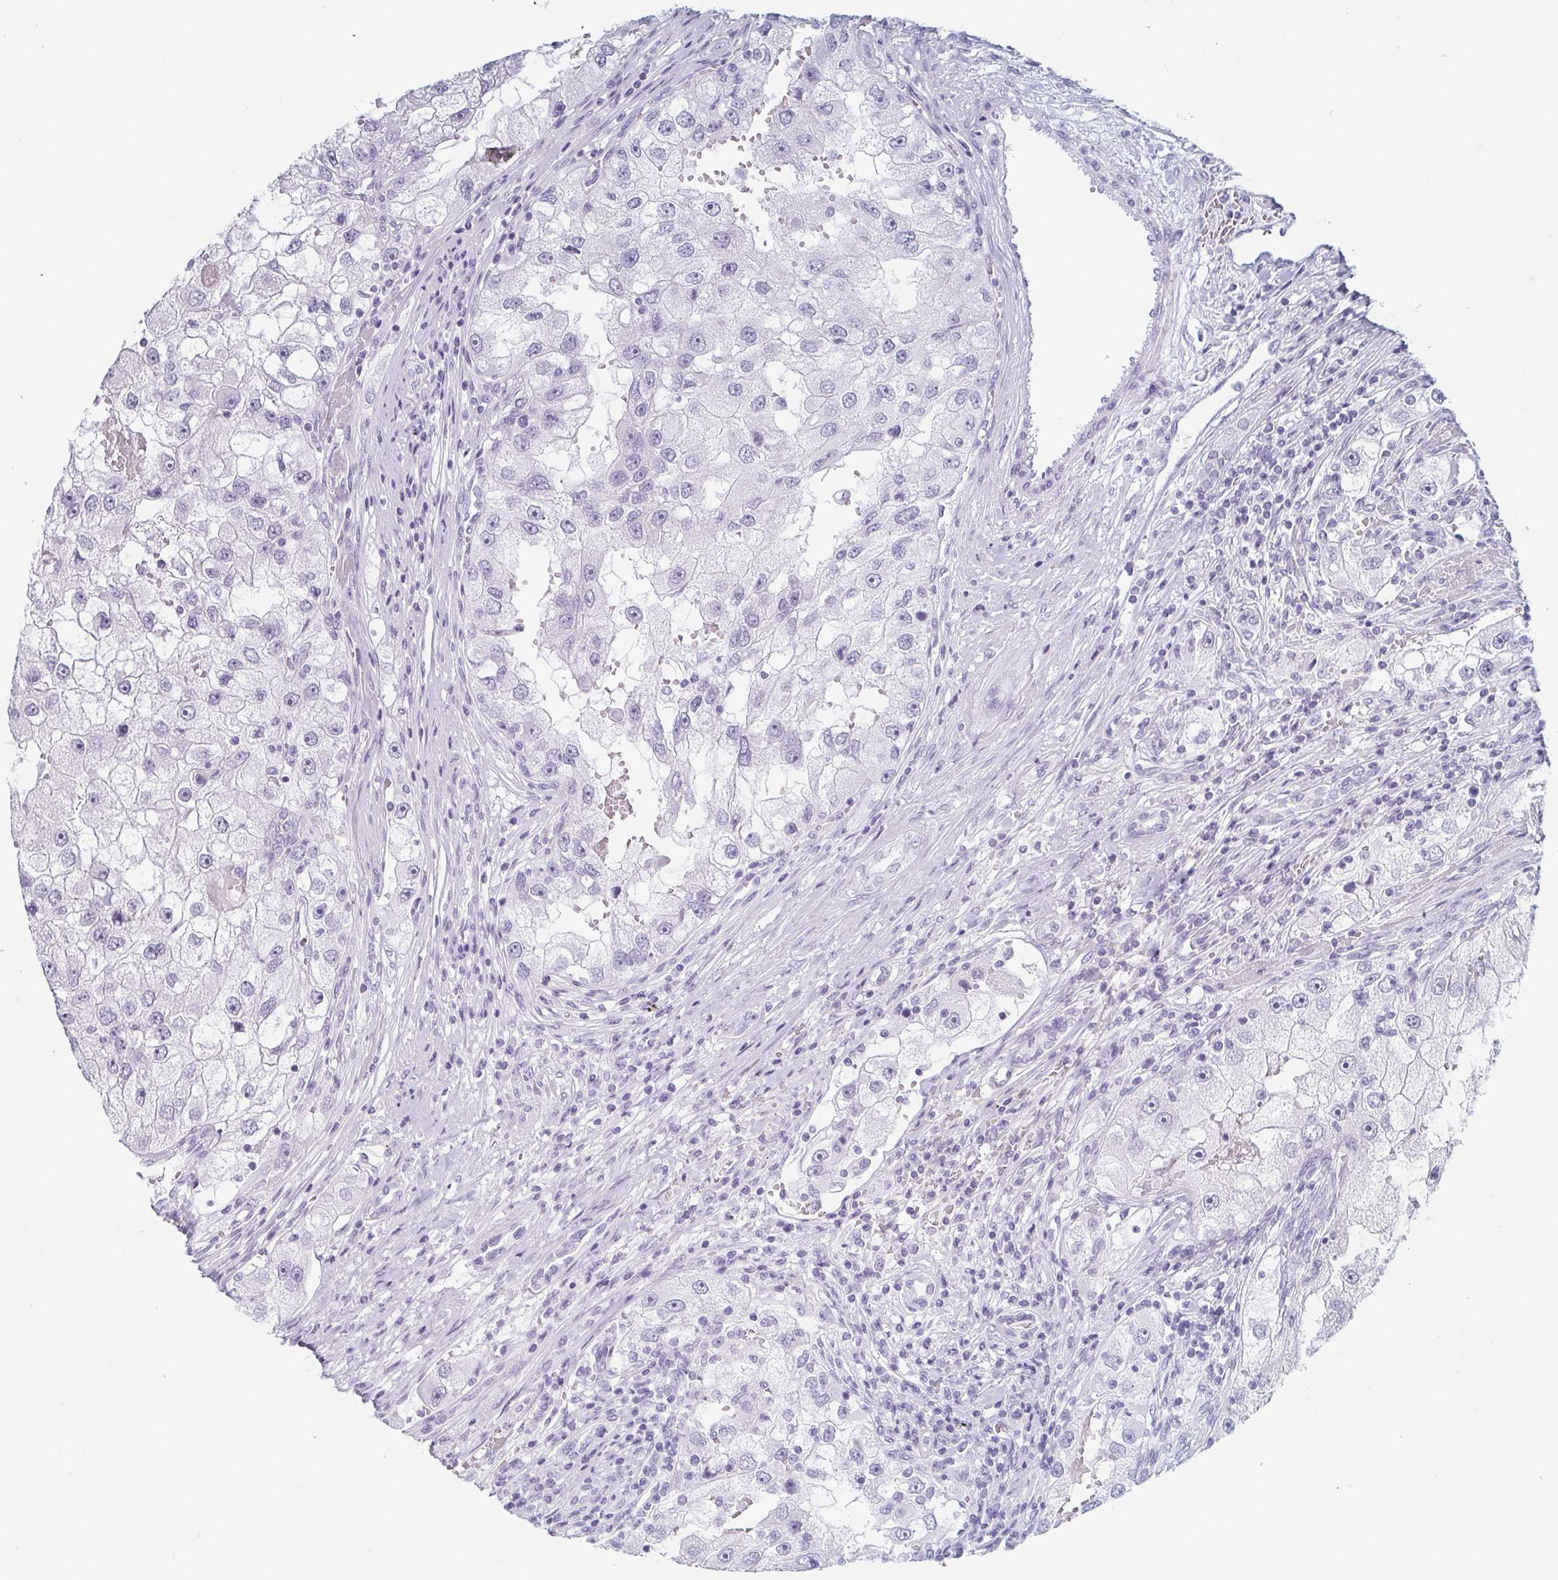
{"staining": {"intensity": "negative", "quantity": "none", "location": "none"}, "tissue": "renal cancer", "cell_type": "Tumor cells", "image_type": "cancer", "snomed": [{"axis": "morphology", "description": "Adenocarcinoma, NOS"}, {"axis": "topography", "description": "Kidney"}], "caption": "DAB immunohistochemical staining of human renal cancer shows no significant expression in tumor cells.", "gene": "ENKUR", "patient": {"sex": "male", "age": 63}}